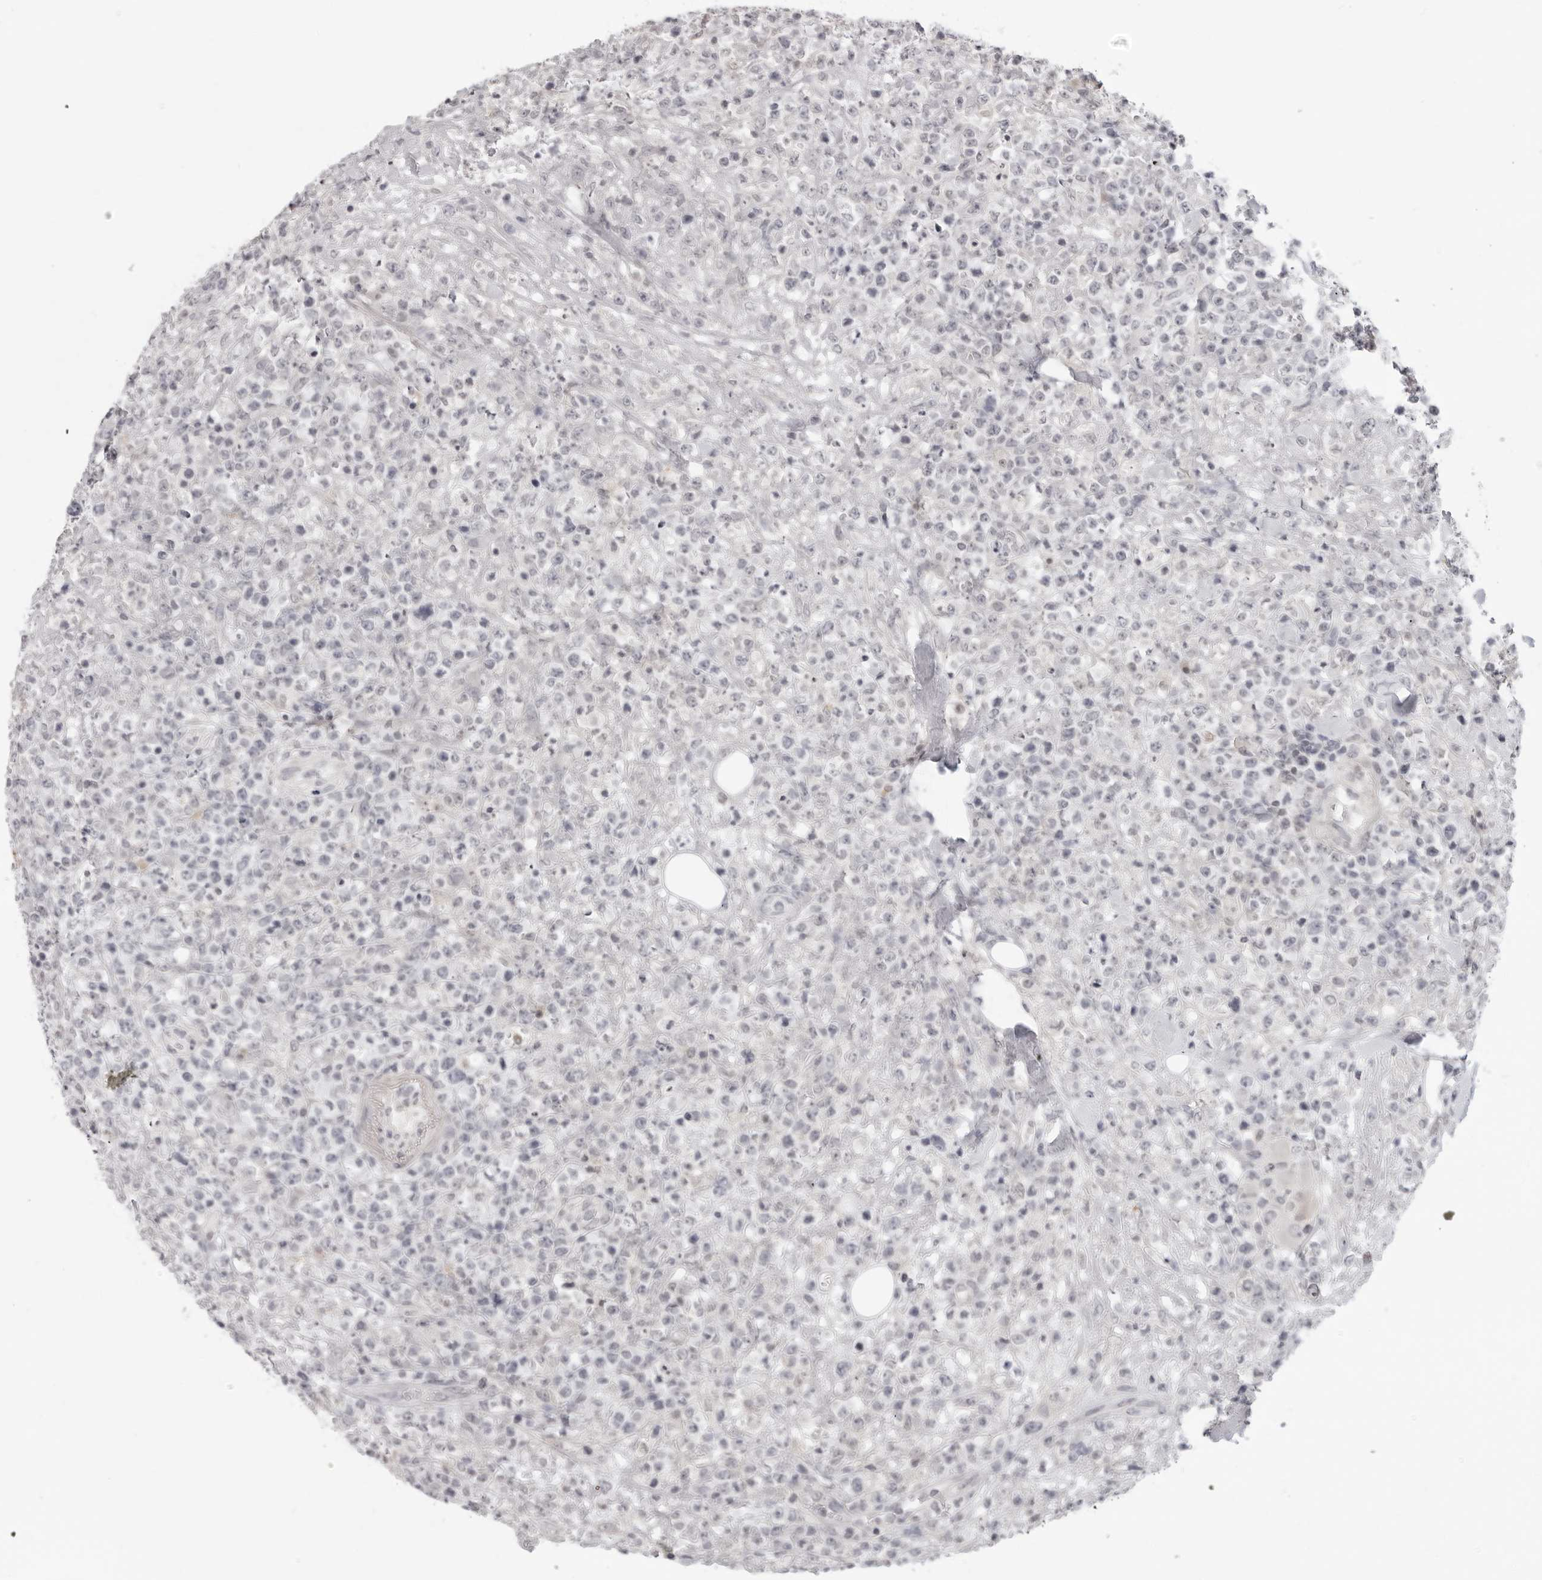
{"staining": {"intensity": "negative", "quantity": "none", "location": "none"}, "tissue": "lymphoma", "cell_type": "Tumor cells", "image_type": "cancer", "snomed": [{"axis": "morphology", "description": "Malignant lymphoma, non-Hodgkin's type, High grade"}, {"axis": "topography", "description": "Colon"}], "caption": "High power microscopy histopathology image of an immunohistochemistry micrograph of lymphoma, revealing no significant expression in tumor cells. The staining is performed using DAB (3,3'-diaminobenzidine) brown chromogen with nuclei counter-stained in using hematoxylin.", "gene": "ACP6", "patient": {"sex": "female", "age": 53}}